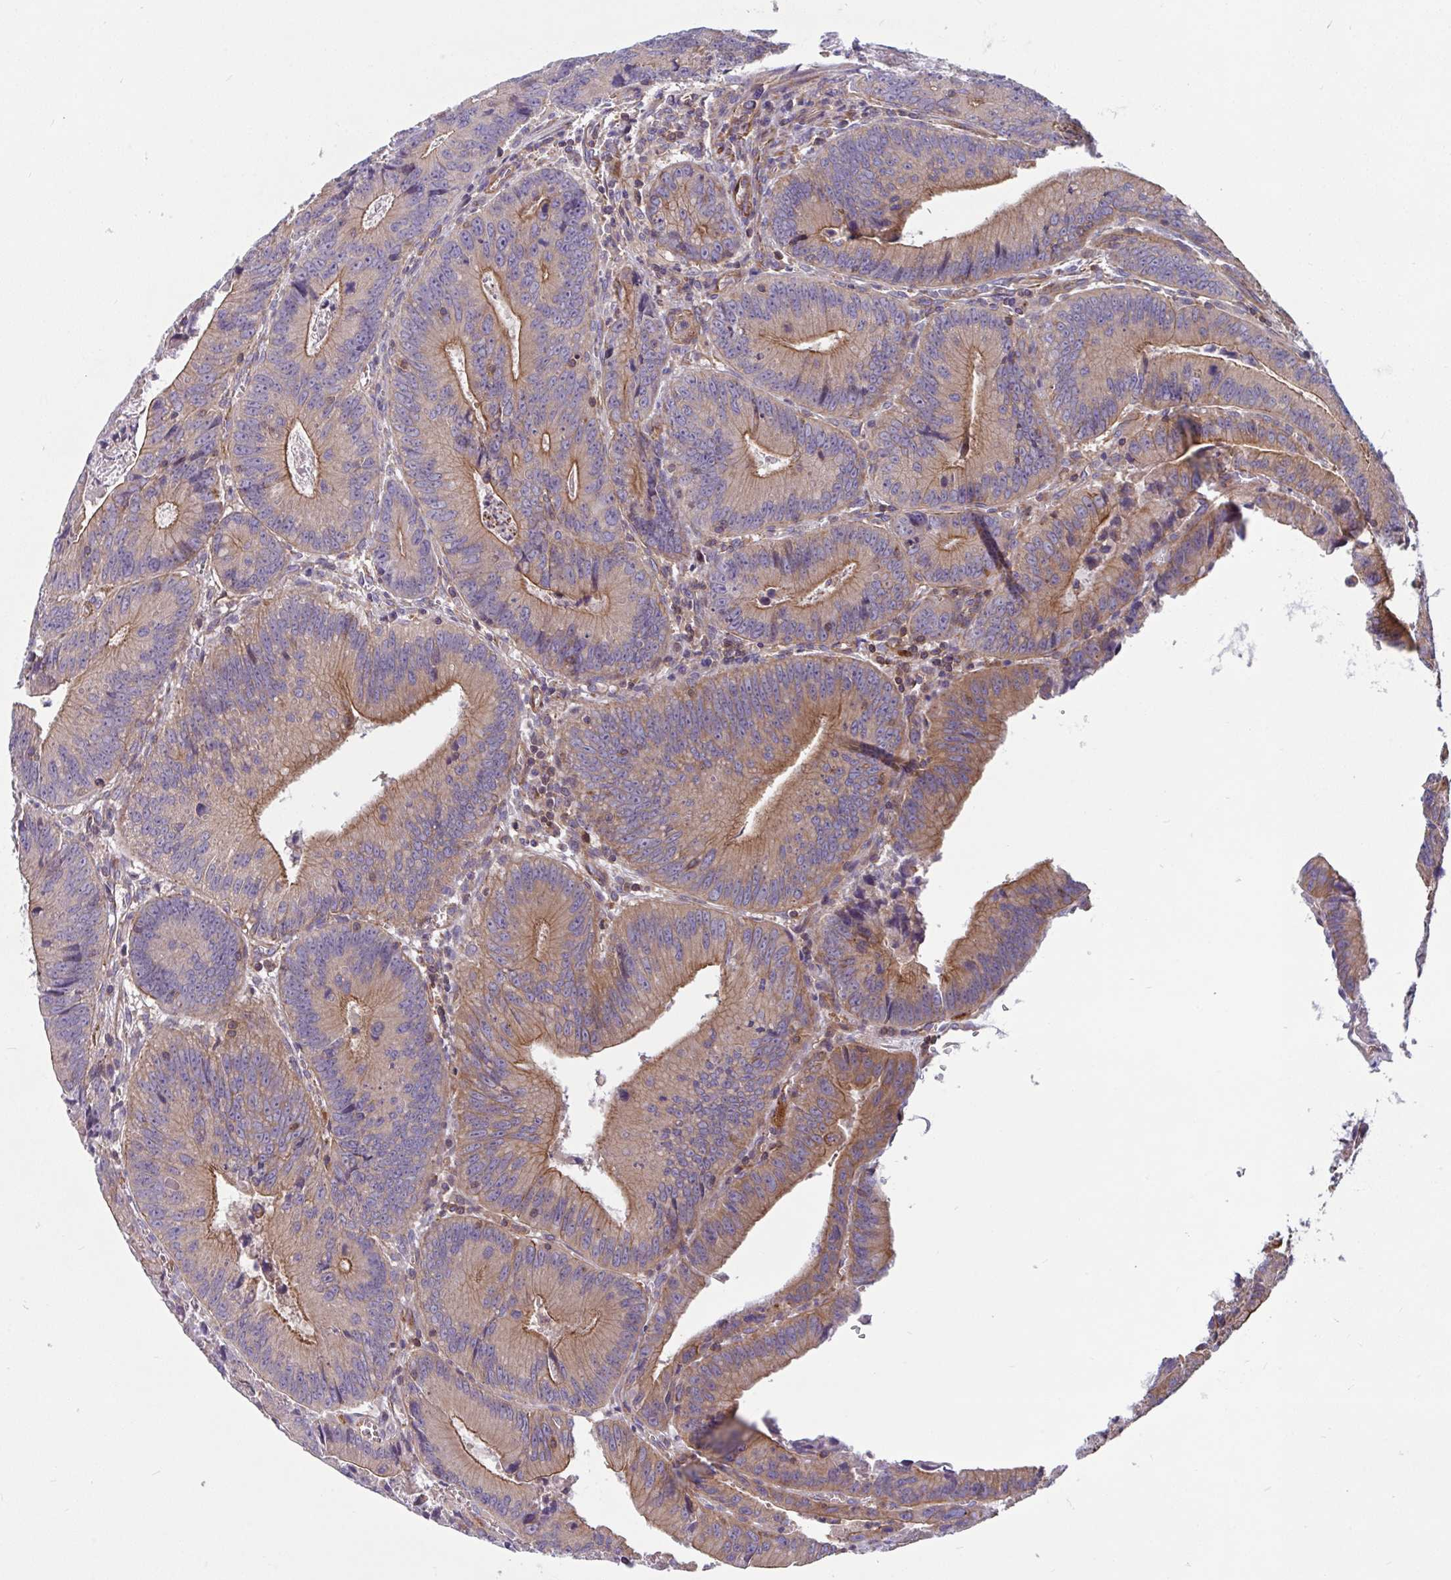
{"staining": {"intensity": "moderate", "quantity": ">75%", "location": "cytoplasmic/membranous"}, "tissue": "colorectal cancer", "cell_type": "Tumor cells", "image_type": "cancer", "snomed": [{"axis": "morphology", "description": "Adenocarcinoma, NOS"}, {"axis": "topography", "description": "Rectum"}], "caption": "Immunohistochemistry (IHC) of human colorectal cancer (adenocarcinoma) shows medium levels of moderate cytoplasmic/membranous expression in approximately >75% of tumor cells.", "gene": "TANK", "patient": {"sex": "female", "age": 81}}